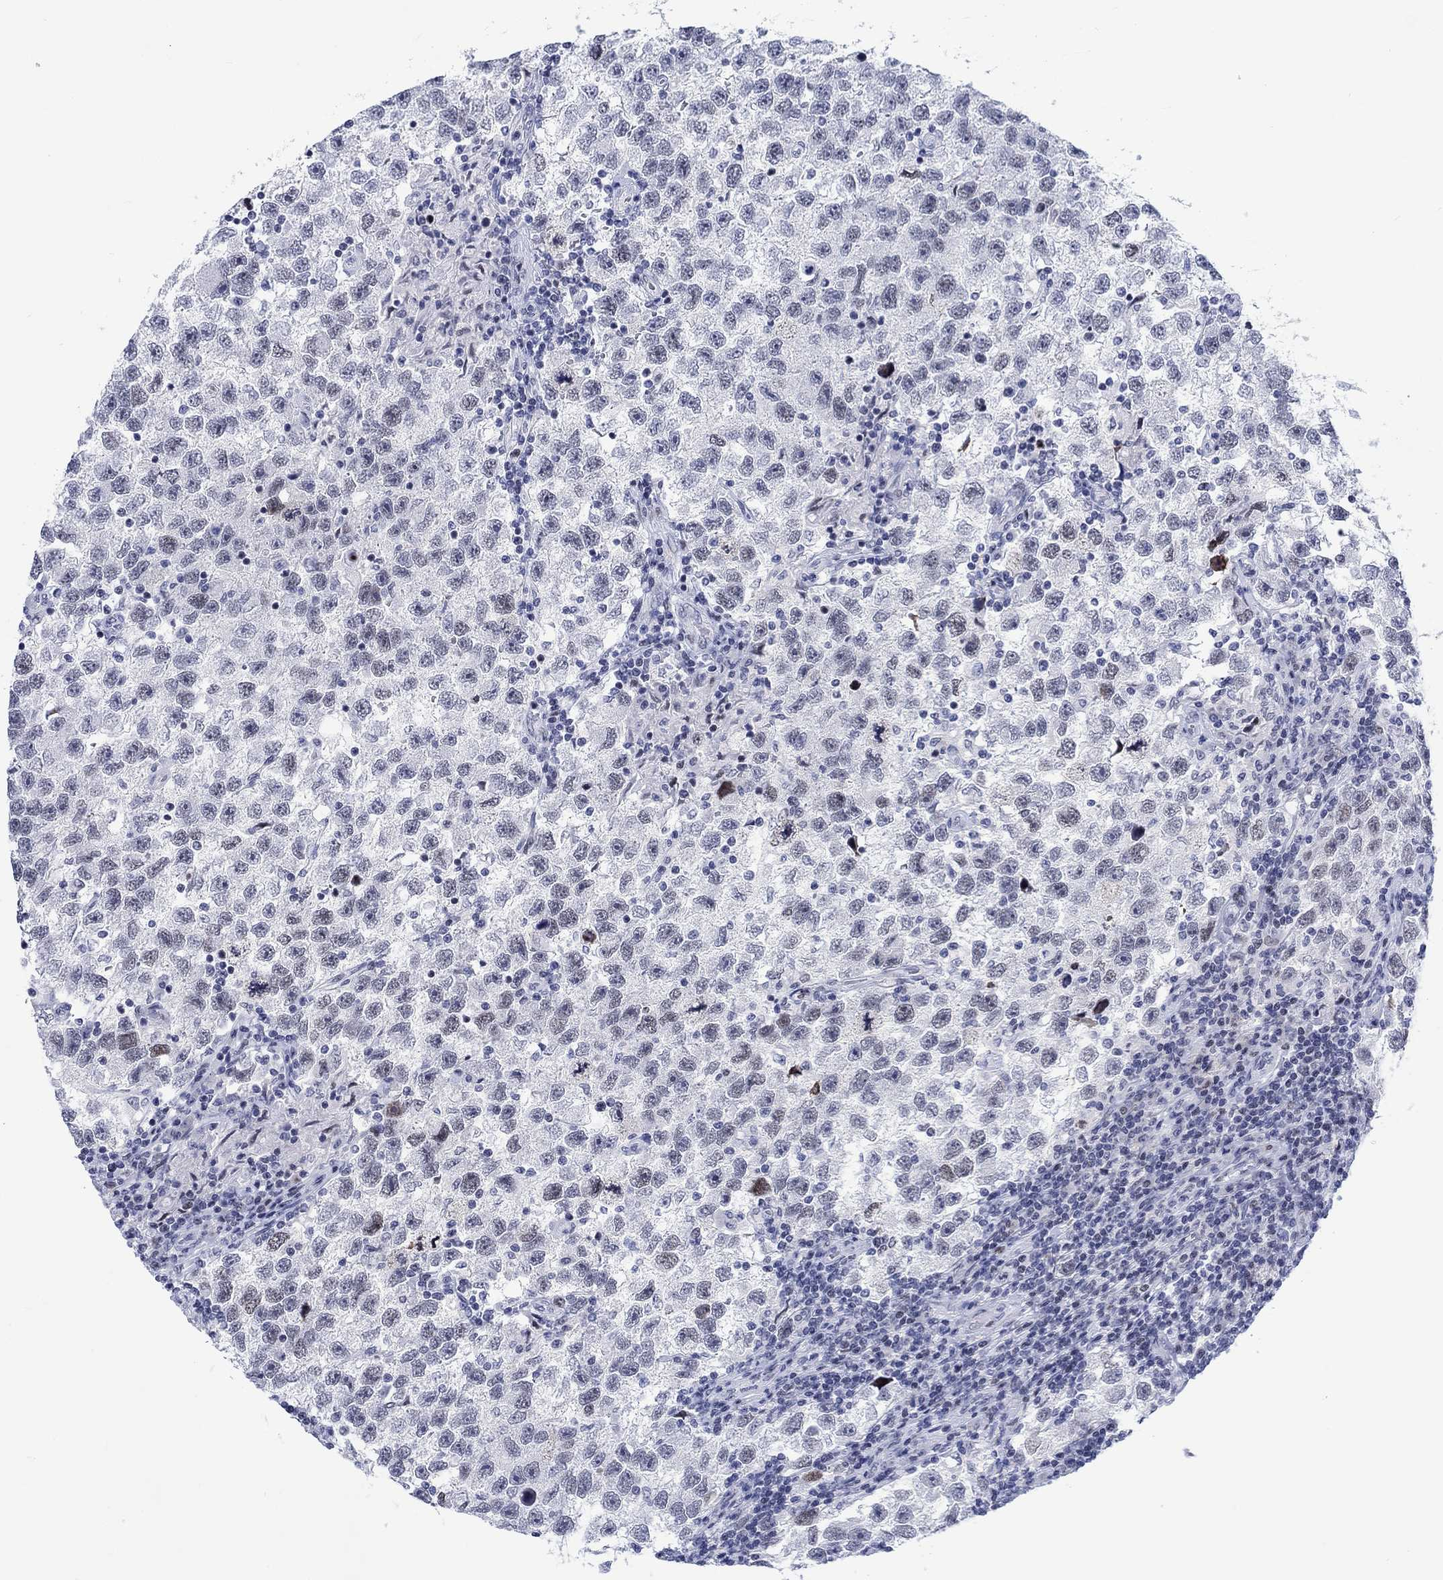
{"staining": {"intensity": "weak", "quantity": "<25%", "location": "nuclear"}, "tissue": "testis cancer", "cell_type": "Tumor cells", "image_type": "cancer", "snomed": [{"axis": "morphology", "description": "Seminoma, NOS"}, {"axis": "topography", "description": "Testis"}], "caption": "This is an IHC micrograph of testis cancer (seminoma). There is no expression in tumor cells.", "gene": "CDCA2", "patient": {"sex": "male", "age": 26}}